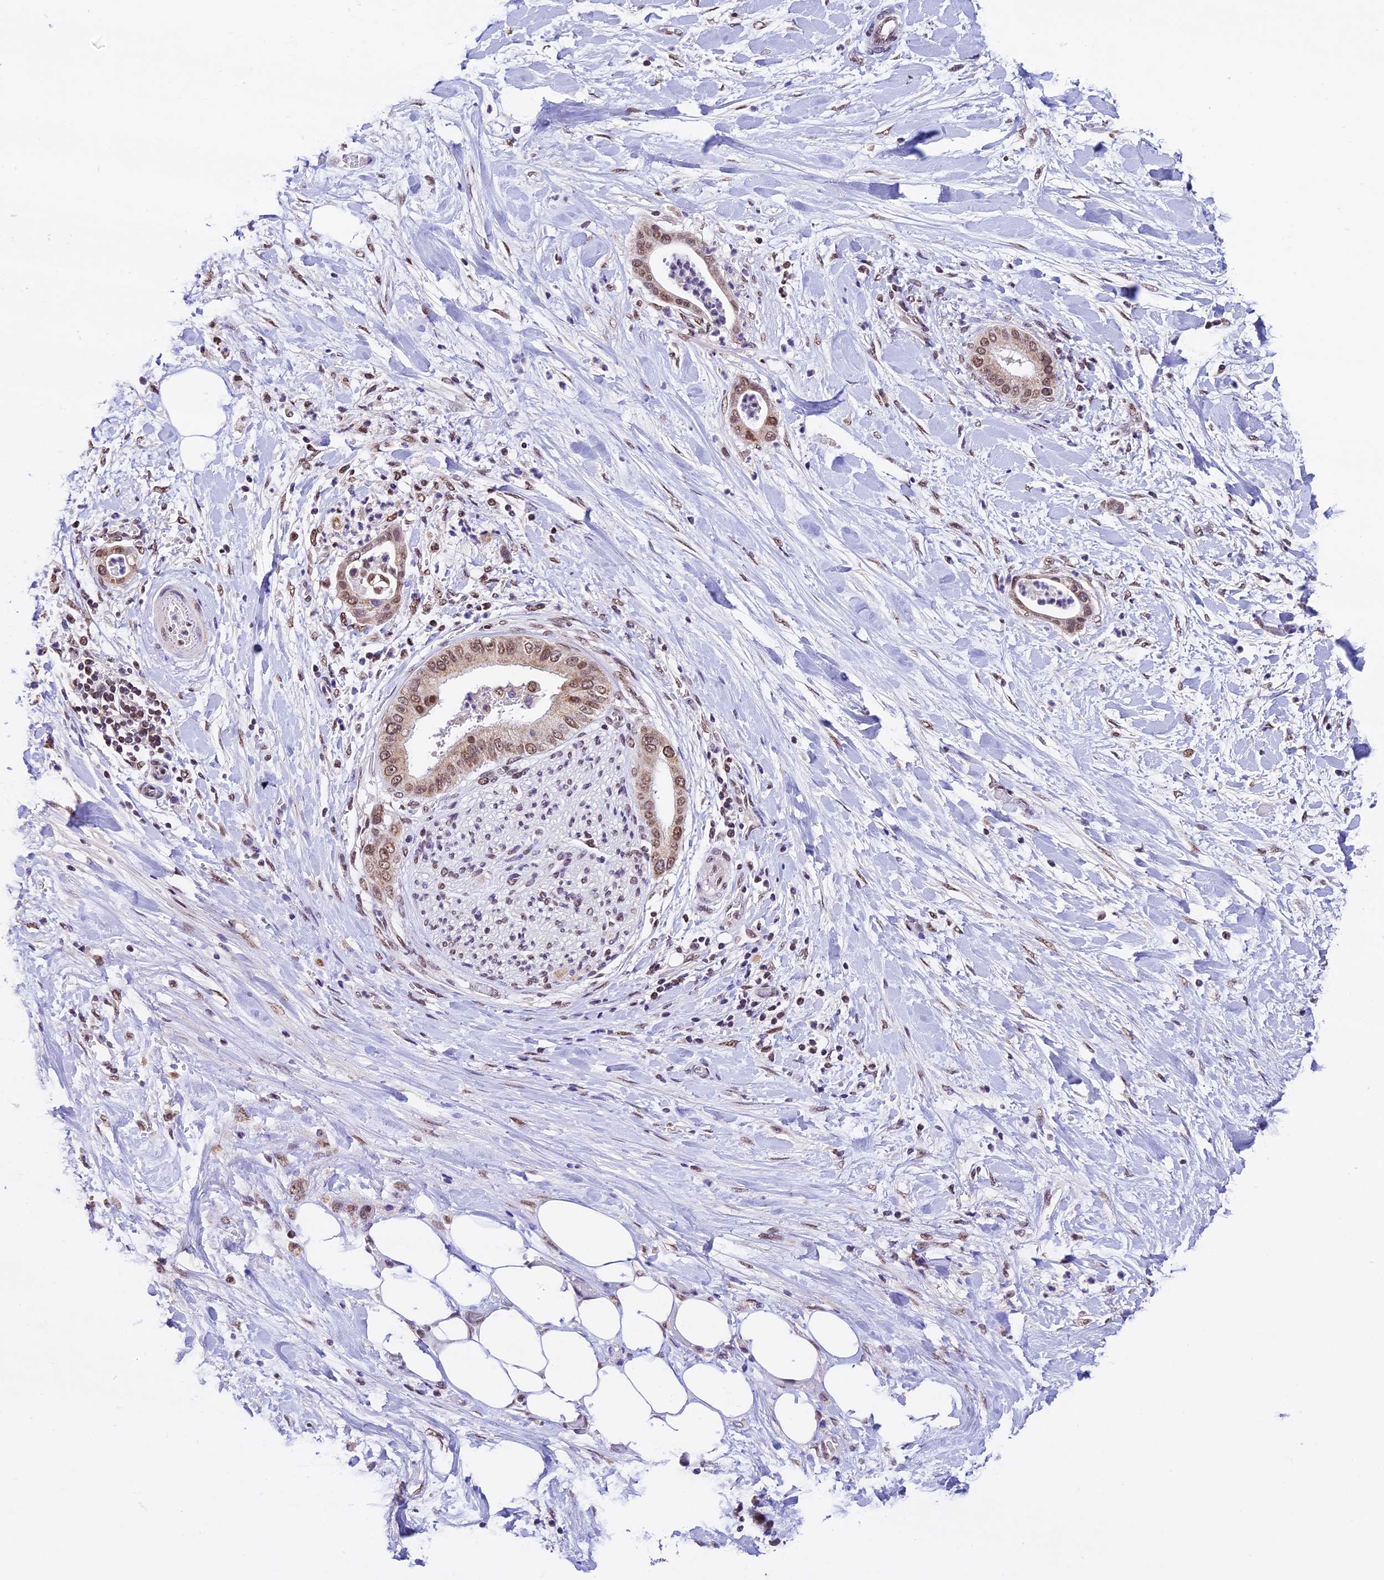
{"staining": {"intensity": "moderate", "quantity": ">75%", "location": "cytoplasmic/membranous,nuclear"}, "tissue": "liver cancer", "cell_type": "Tumor cells", "image_type": "cancer", "snomed": [{"axis": "morphology", "description": "Cholangiocarcinoma"}, {"axis": "topography", "description": "Liver"}], "caption": "Immunohistochemical staining of human liver cancer displays moderate cytoplasmic/membranous and nuclear protein staining in approximately >75% of tumor cells. (DAB (3,3'-diaminobenzidine) IHC with brightfield microscopy, high magnification).", "gene": "CARS2", "patient": {"sex": "female", "age": 54}}